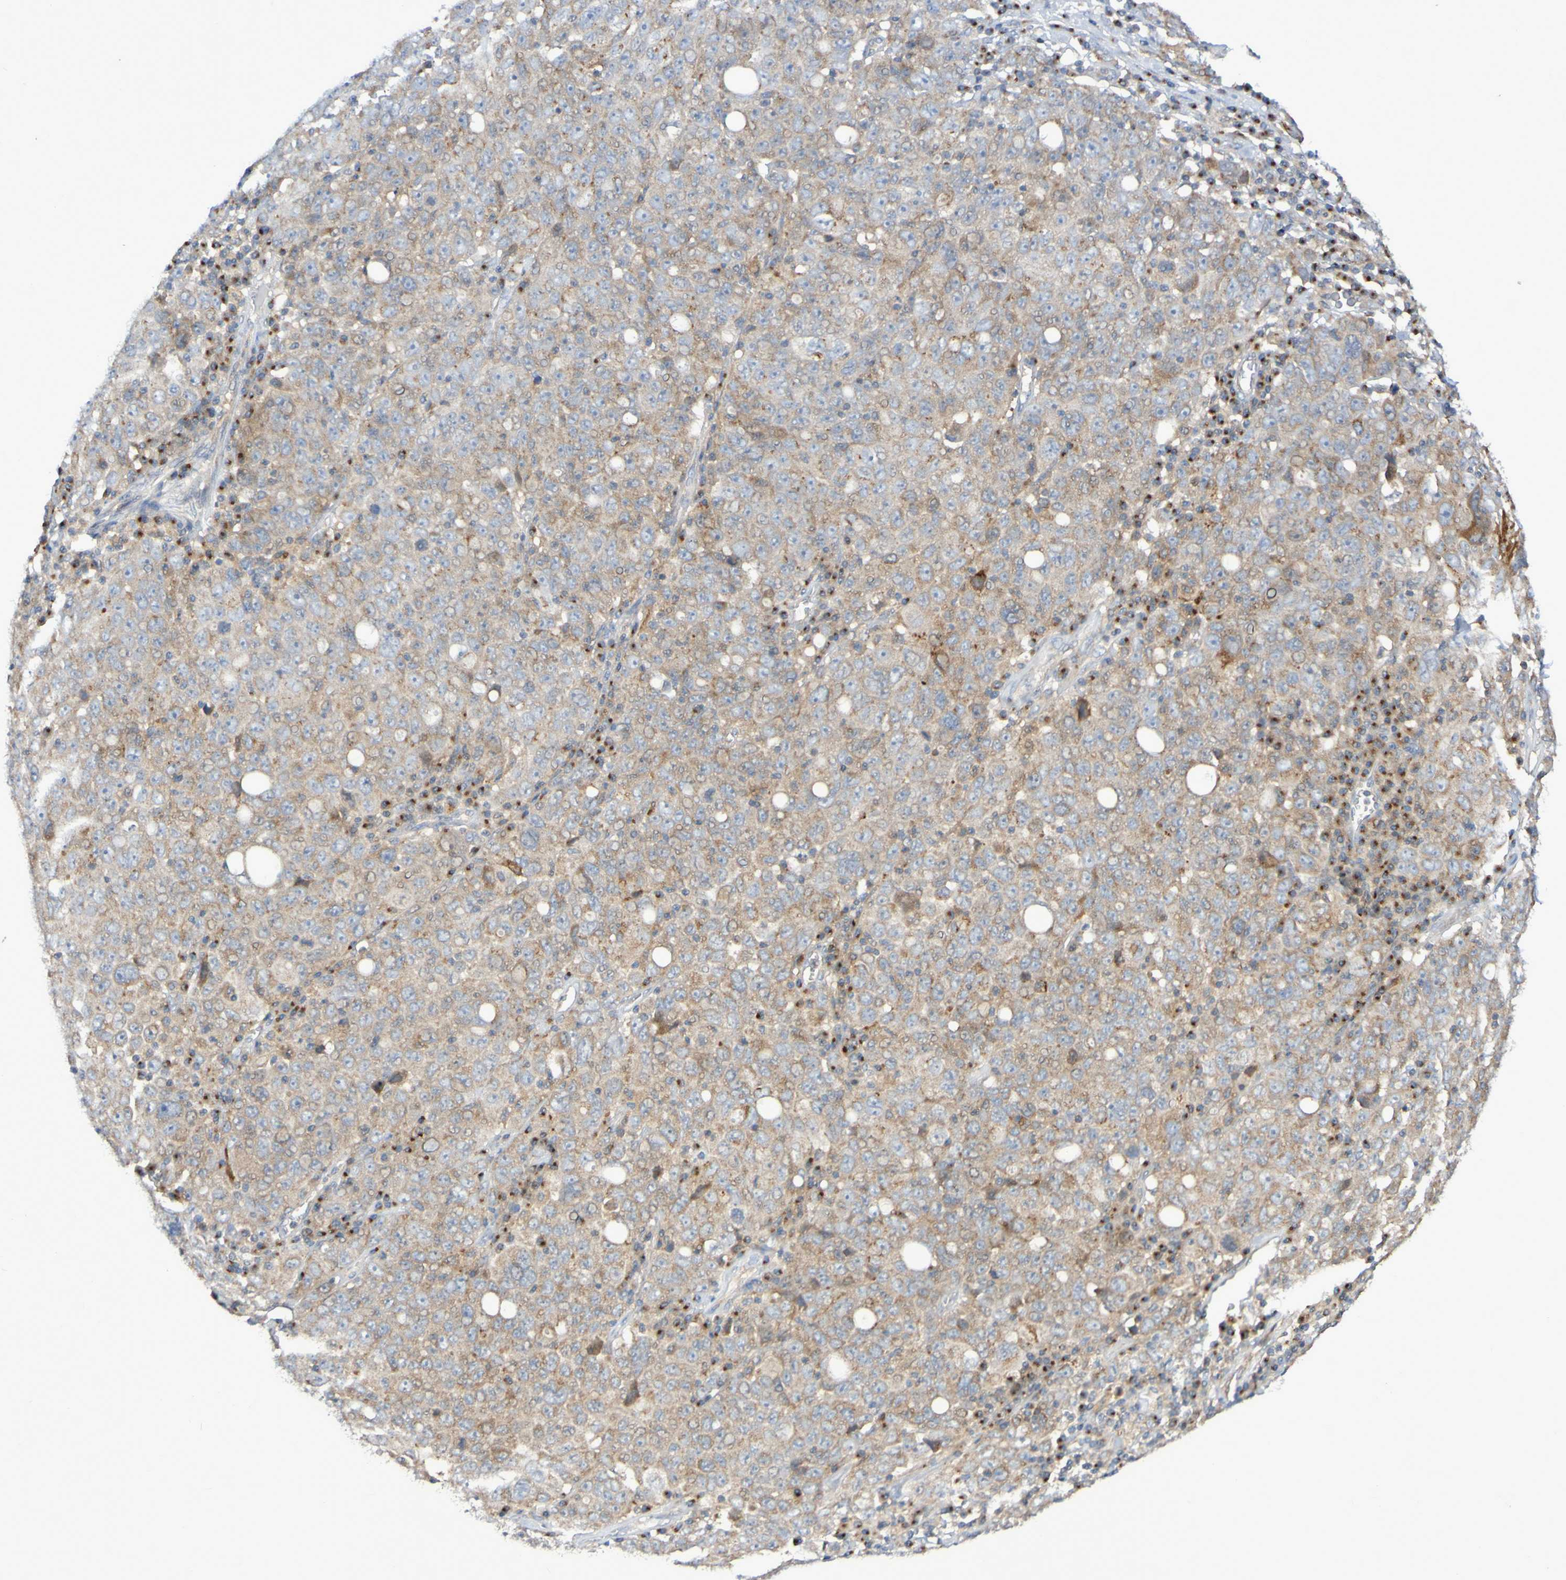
{"staining": {"intensity": "weak", "quantity": ">75%", "location": "cytoplasmic/membranous"}, "tissue": "ovarian cancer", "cell_type": "Tumor cells", "image_type": "cancer", "snomed": [{"axis": "morphology", "description": "Carcinoma, endometroid"}, {"axis": "topography", "description": "Ovary"}], "caption": "A high-resolution photomicrograph shows immunohistochemistry staining of ovarian cancer, which displays weak cytoplasmic/membranous positivity in approximately >75% of tumor cells.", "gene": "LMBRD2", "patient": {"sex": "female", "age": 62}}